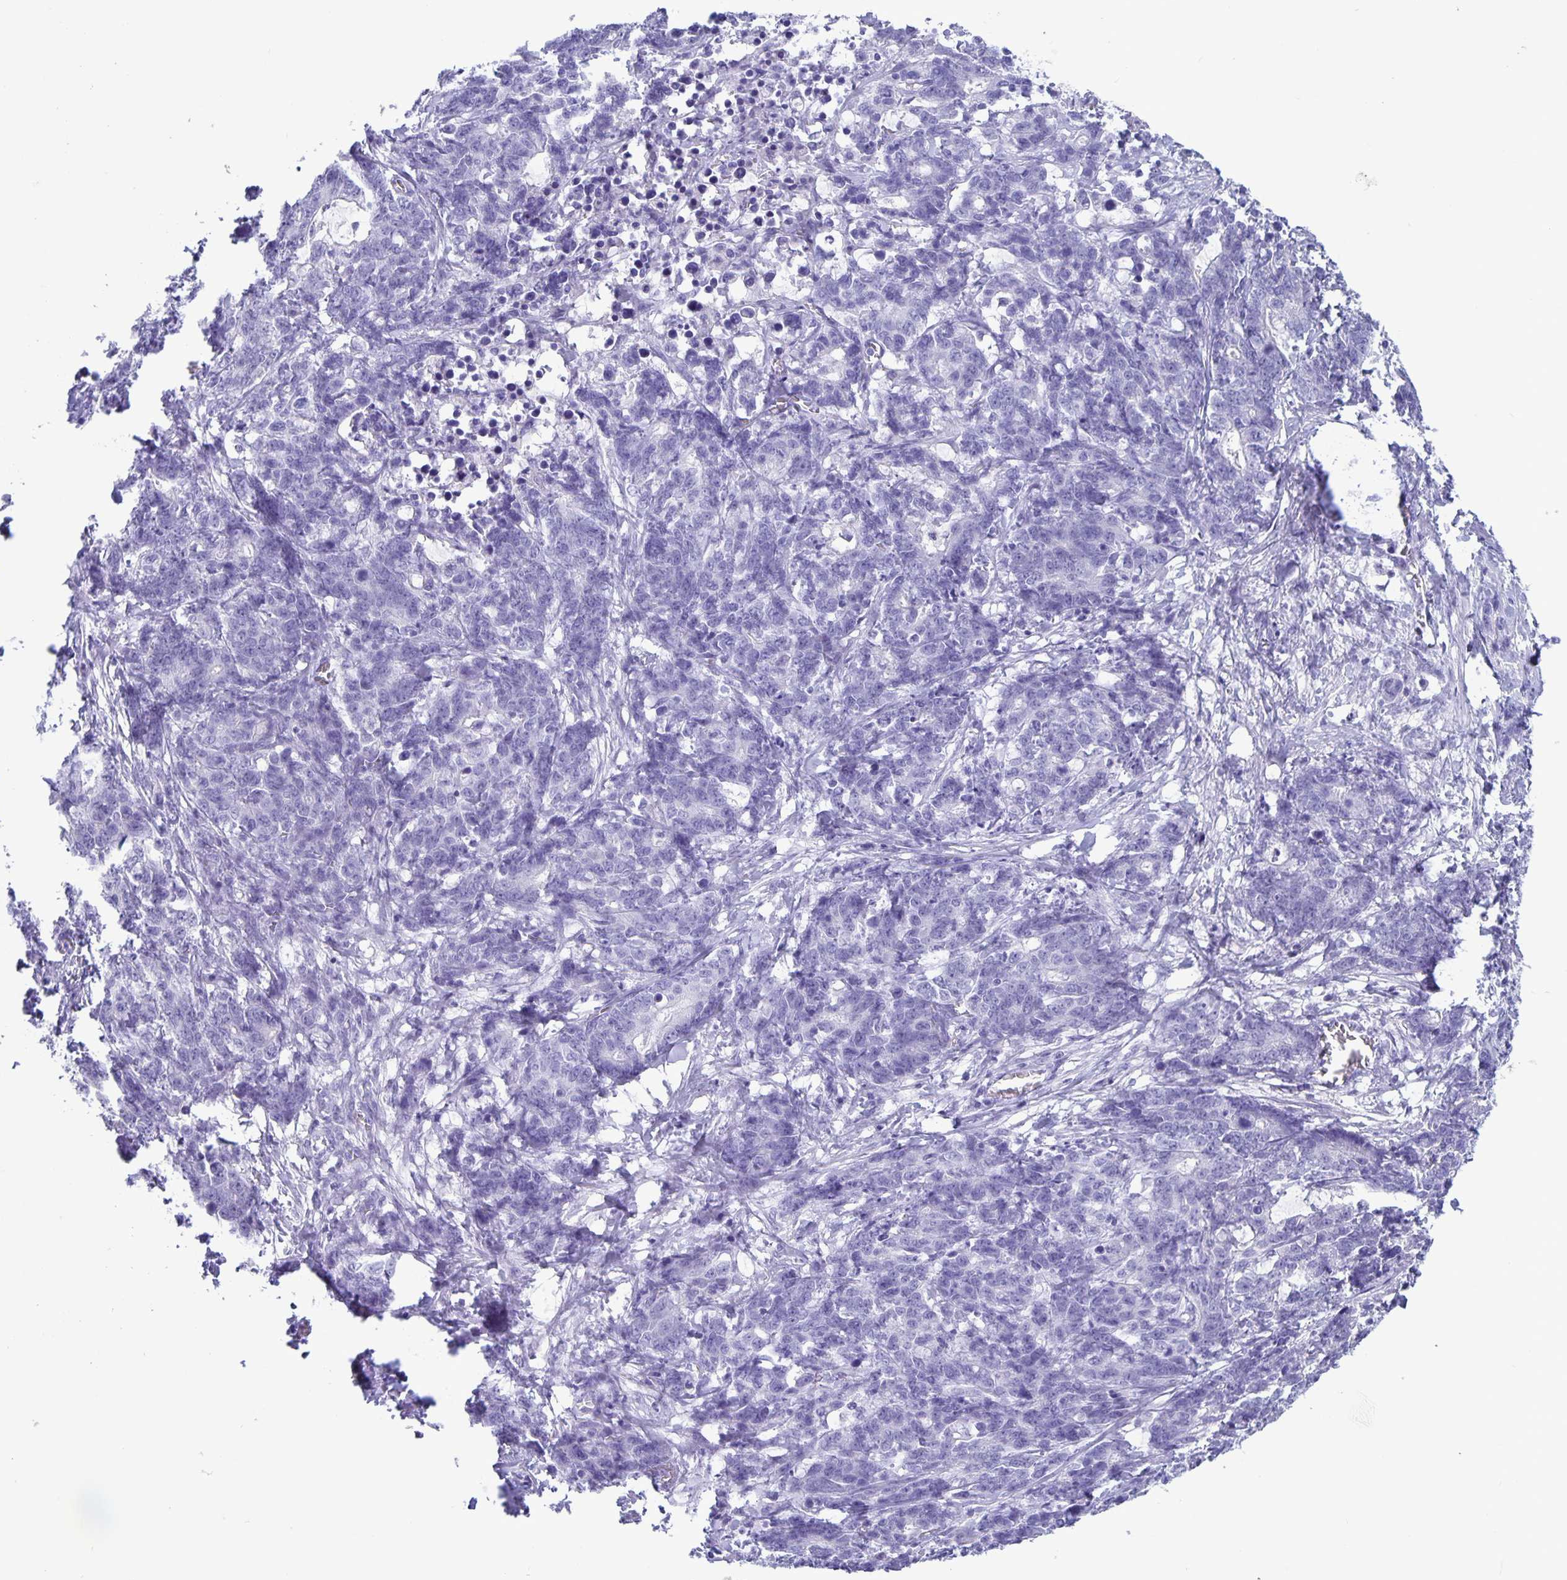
{"staining": {"intensity": "negative", "quantity": "none", "location": "none"}, "tissue": "stomach cancer", "cell_type": "Tumor cells", "image_type": "cancer", "snomed": [{"axis": "morphology", "description": "Normal tissue, NOS"}, {"axis": "morphology", "description": "Adenocarcinoma, NOS"}, {"axis": "topography", "description": "Stomach"}], "caption": "IHC photomicrograph of neoplastic tissue: stomach cancer stained with DAB (3,3'-diaminobenzidine) displays no significant protein expression in tumor cells.", "gene": "BPIFA3", "patient": {"sex": "female", "age": 64}}